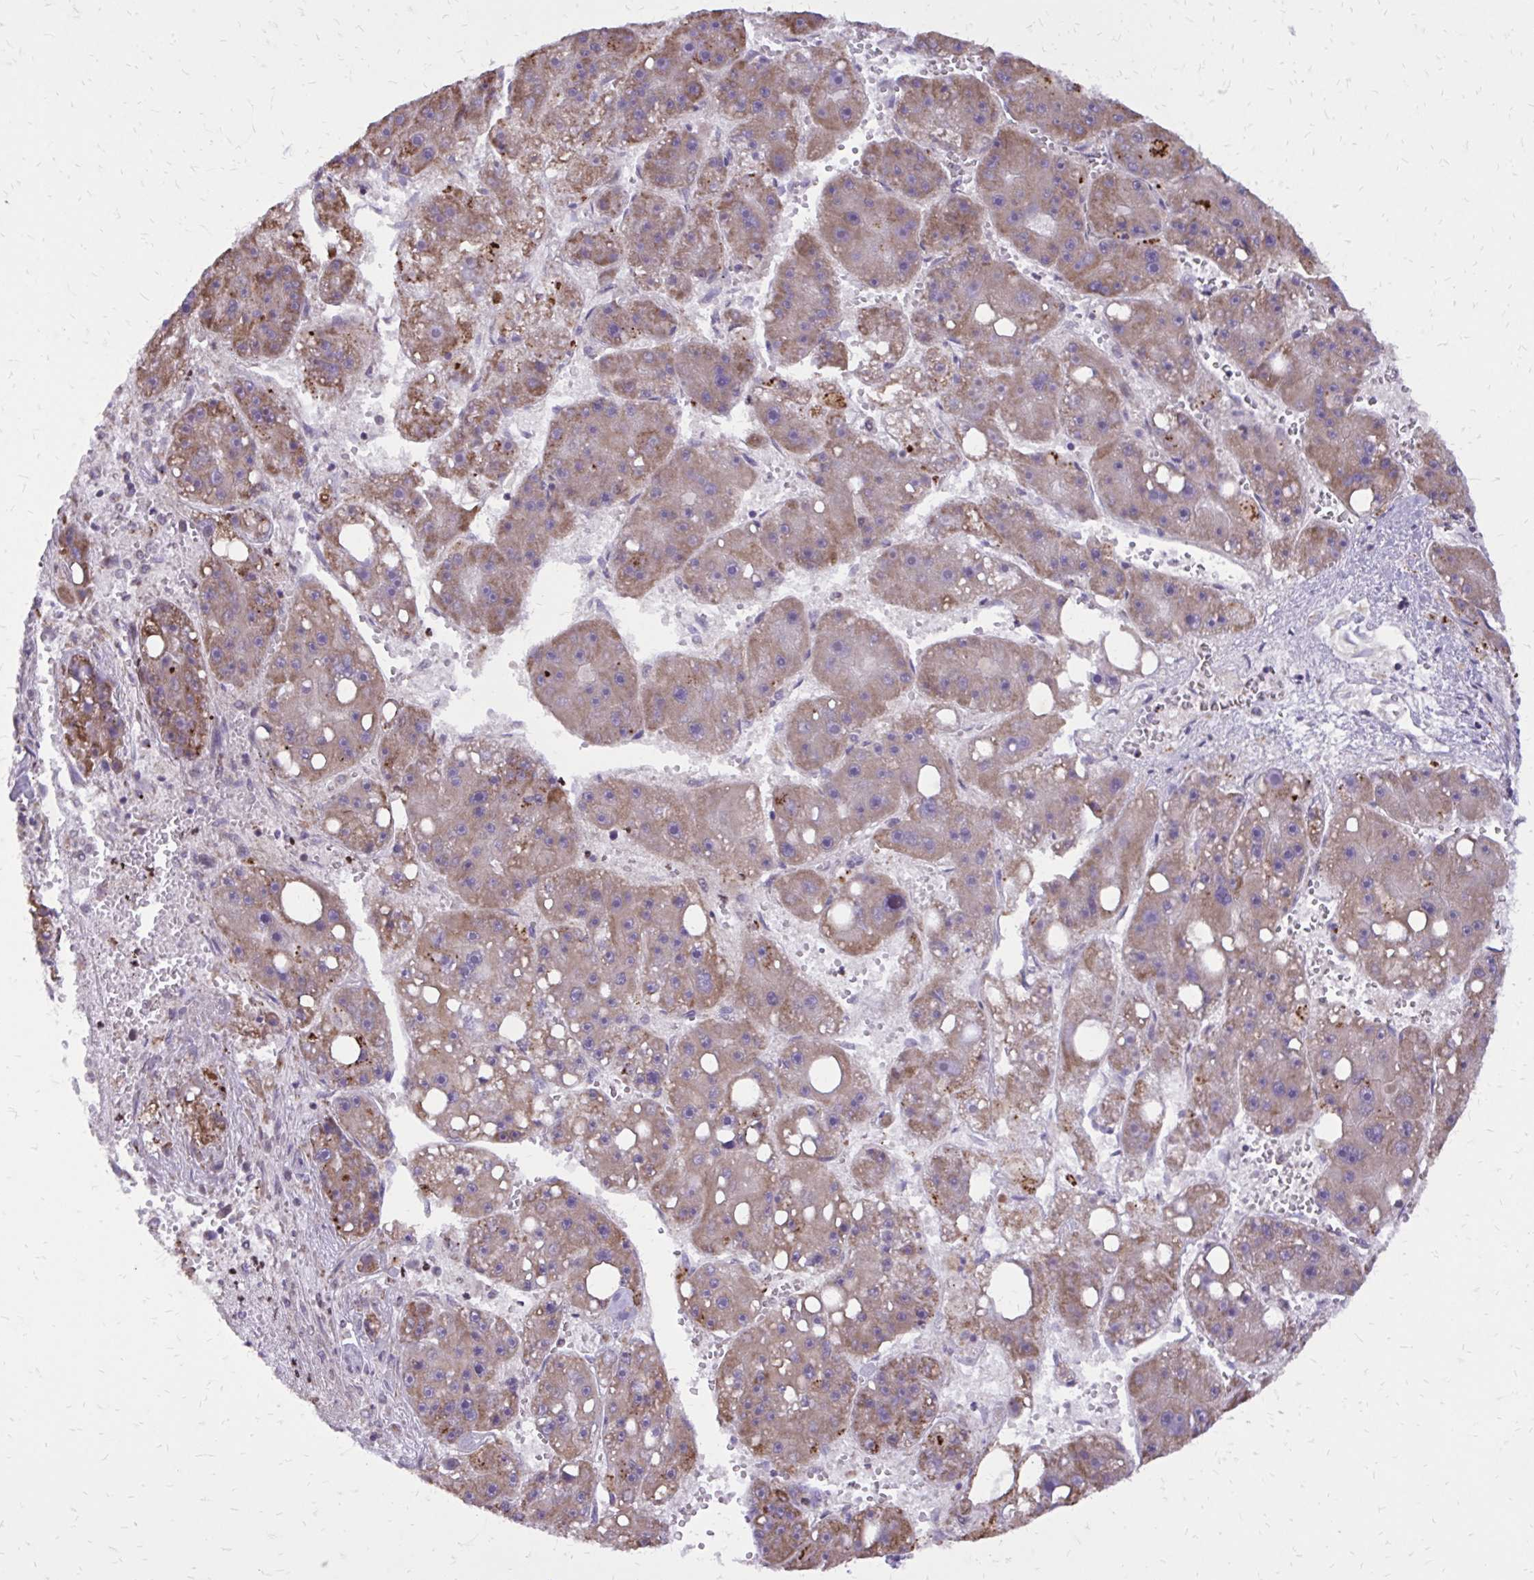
{"staining": {"intensity": "weak", "quantity": ">75%", "location": "cytoplasmic/membranous"}, "tissue": "liver cancer", "cell_type": "Tumor cells", "image_type": "cancer", "snomed": [{"axis": "morphology", "description": "Carcinoma, Hepatocellular, NOS"}, {"axis": "topography", "description": "Liver"}], "caption": "A brown stain shows weak cytoplasmic/membranous staining of a protein in human liver cancer tumor cells. The staining is performed using DAB brown chromogen to label protein expression. The nuclei are counter-stained blue using hematoxylin.", "gene": "ABCC3", "patient": {"sex": "female", "age": 61}}